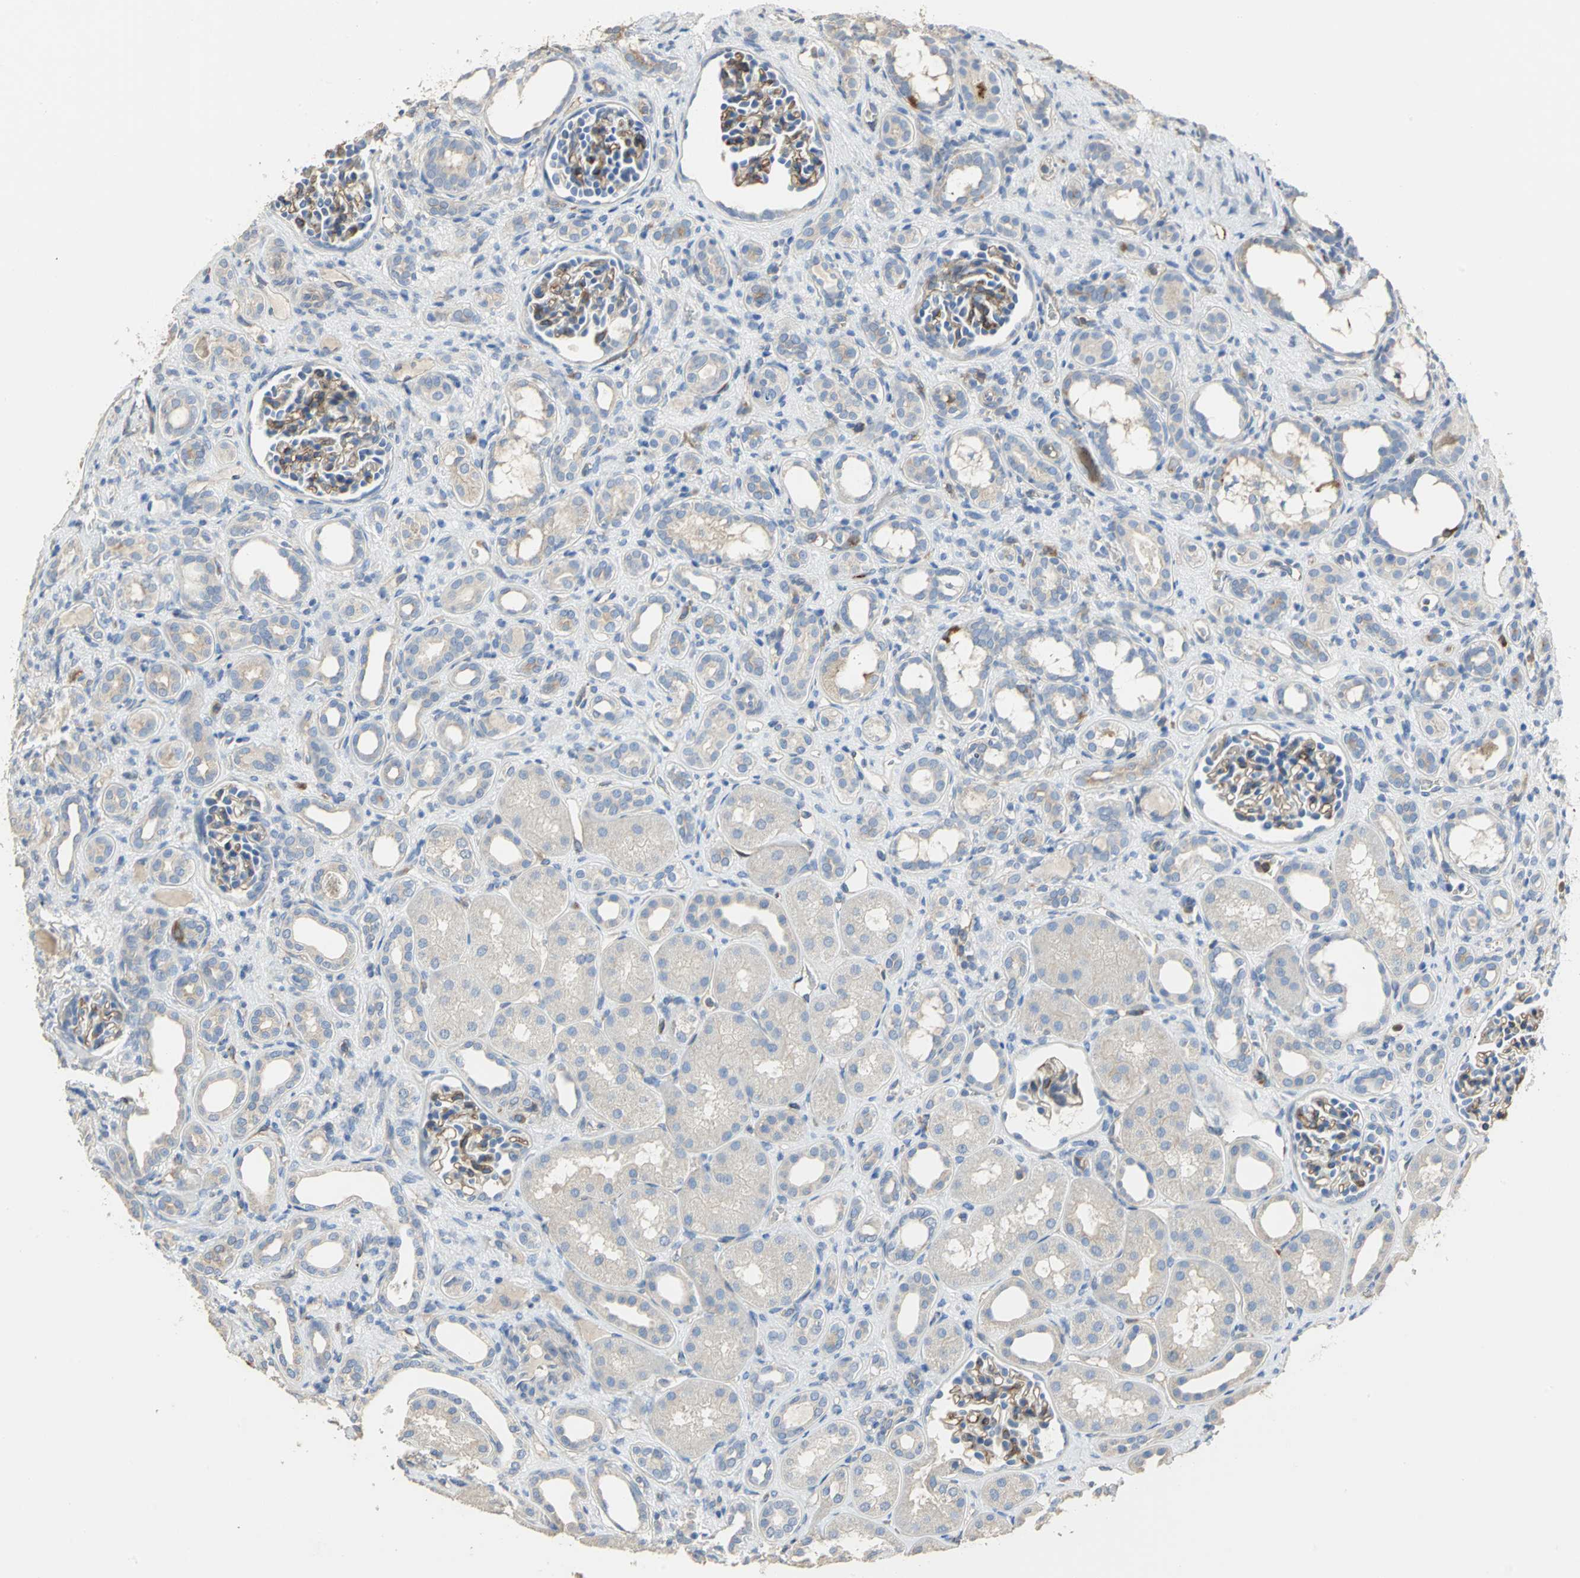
{"staining": {"intensity": "moderate", "quantity": "25%-75%", "location": "cytoplasmic/membranous"}, "tissue": "kidney", "cell_type": "Cells in glomeruli", "image_type": "normal", "snomed": [{"axis": "morphology", "description": "Normal tissue, NOS"}, {"axis": "topography", "description": "Kidney"}], "caption": "Cells in glomeruli show moderate cytoplasmic/membranous staining in about 25%-75% of cells in unremarkable kidney. (brown staining indicates protein expression, while blue staining denotes nuclei).", "gene": "DLGAP5", "patient": {"sex": "male", "age": 7}}